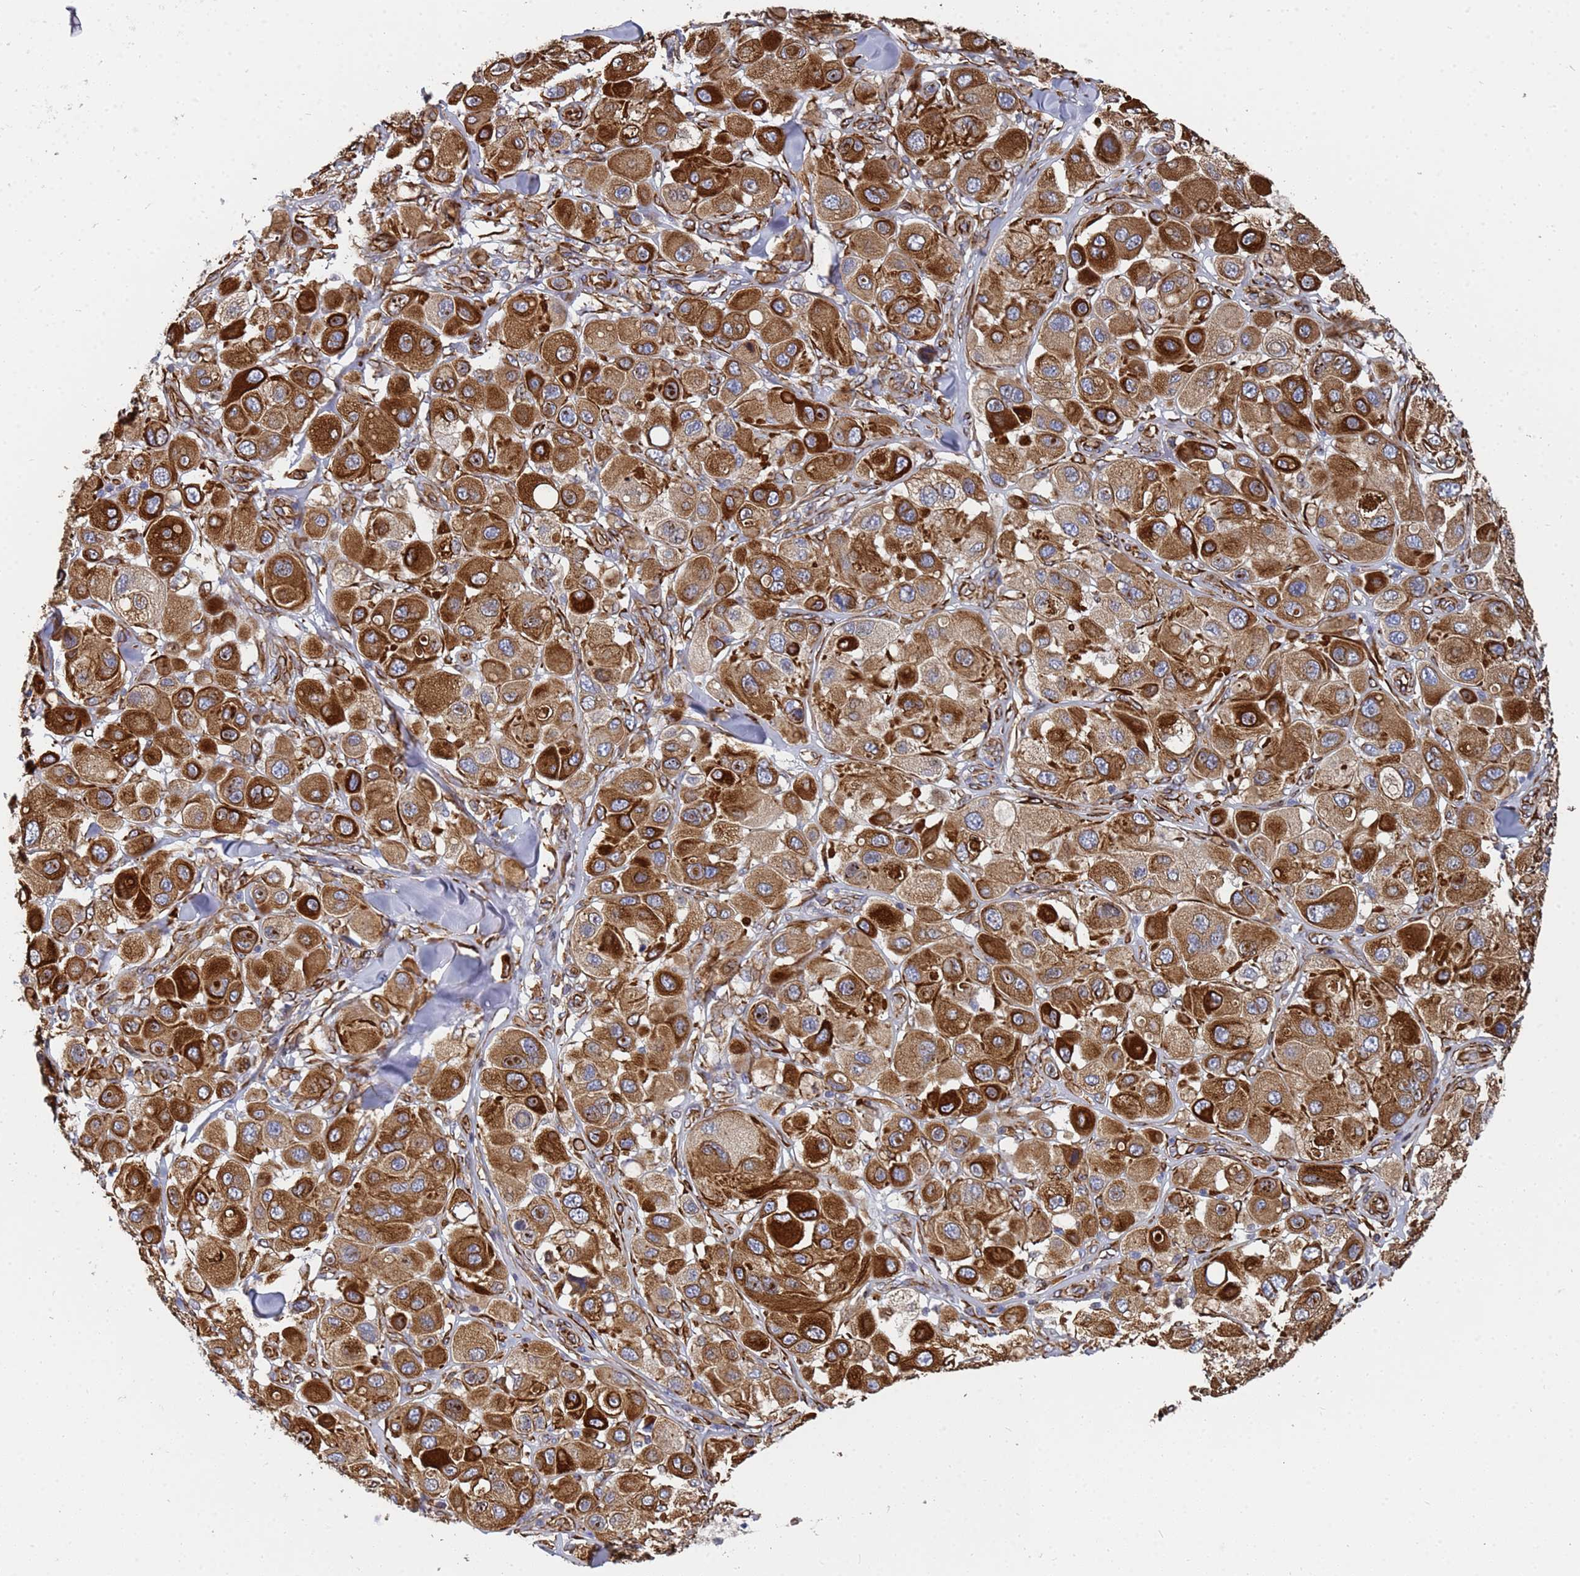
{"staining": {"intensity": "strong", "quantity": ">75%", "location": "cytoplasmic/membranous"}, "tissue": "melanoma", "cell_type": "Tumor cells", "image_type": "cancer", "snomed": [{"axis": "morphology", "description": "Malignant melanoma, Metastatic site"}, {"axis": "topography", "description": "Skin"}], "caption": "Immunohistochemical staining of malignant melanoma (metastatic site) demonstrates strong cytoplasmic/membranous protein expression in approximately >75% of tumor cells. (DAB = brown stain, brightfield microscopy at high magnification).", "gene": "SYT13", "patient": {"sex": "male", "age": 41}}